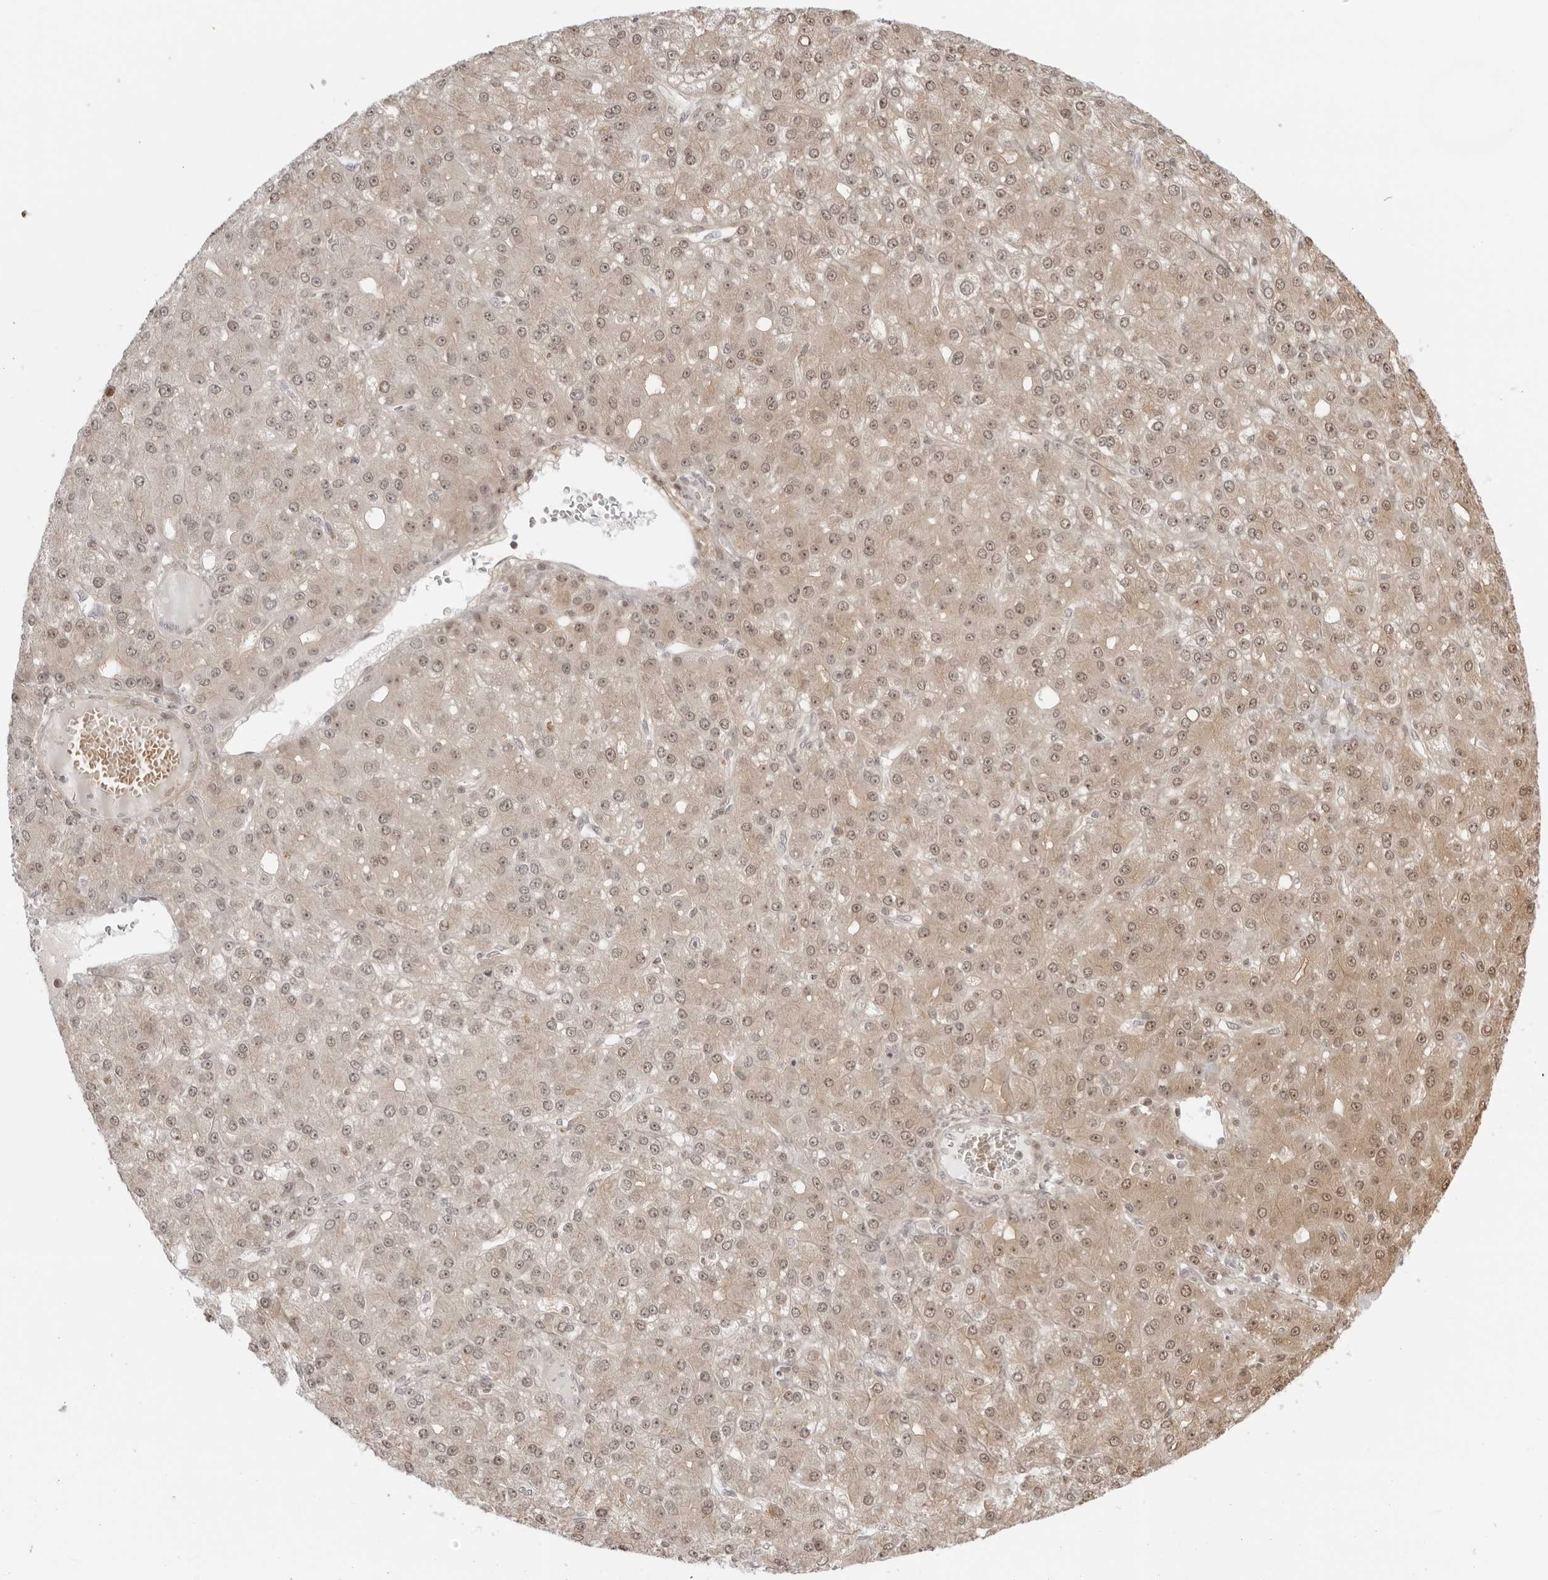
{"staining": {"intensity": "weak", "quantity": "25%-75%", "location": "cytoplasmic/membranous,nuclear"}, "tissue": "liver cancer", "cell_type": "Tumor cells", "image_type": "cancer", "snomed": [{"axis": "morphology", "description": "Carcinoma, Hepatocellular, NOS"}, {"axis": "topography", "description": "Liver"}], "caption": "This micrograph reveals immunohistochemistry staining of liver cancer (hepatocellular carcinoma), with low weak cytoplasmic/membranous and nuclear expression in about 25%-75% of tumor cells.", "gene": "RNF146", "patient": {"sex": "male", "age": 67}}